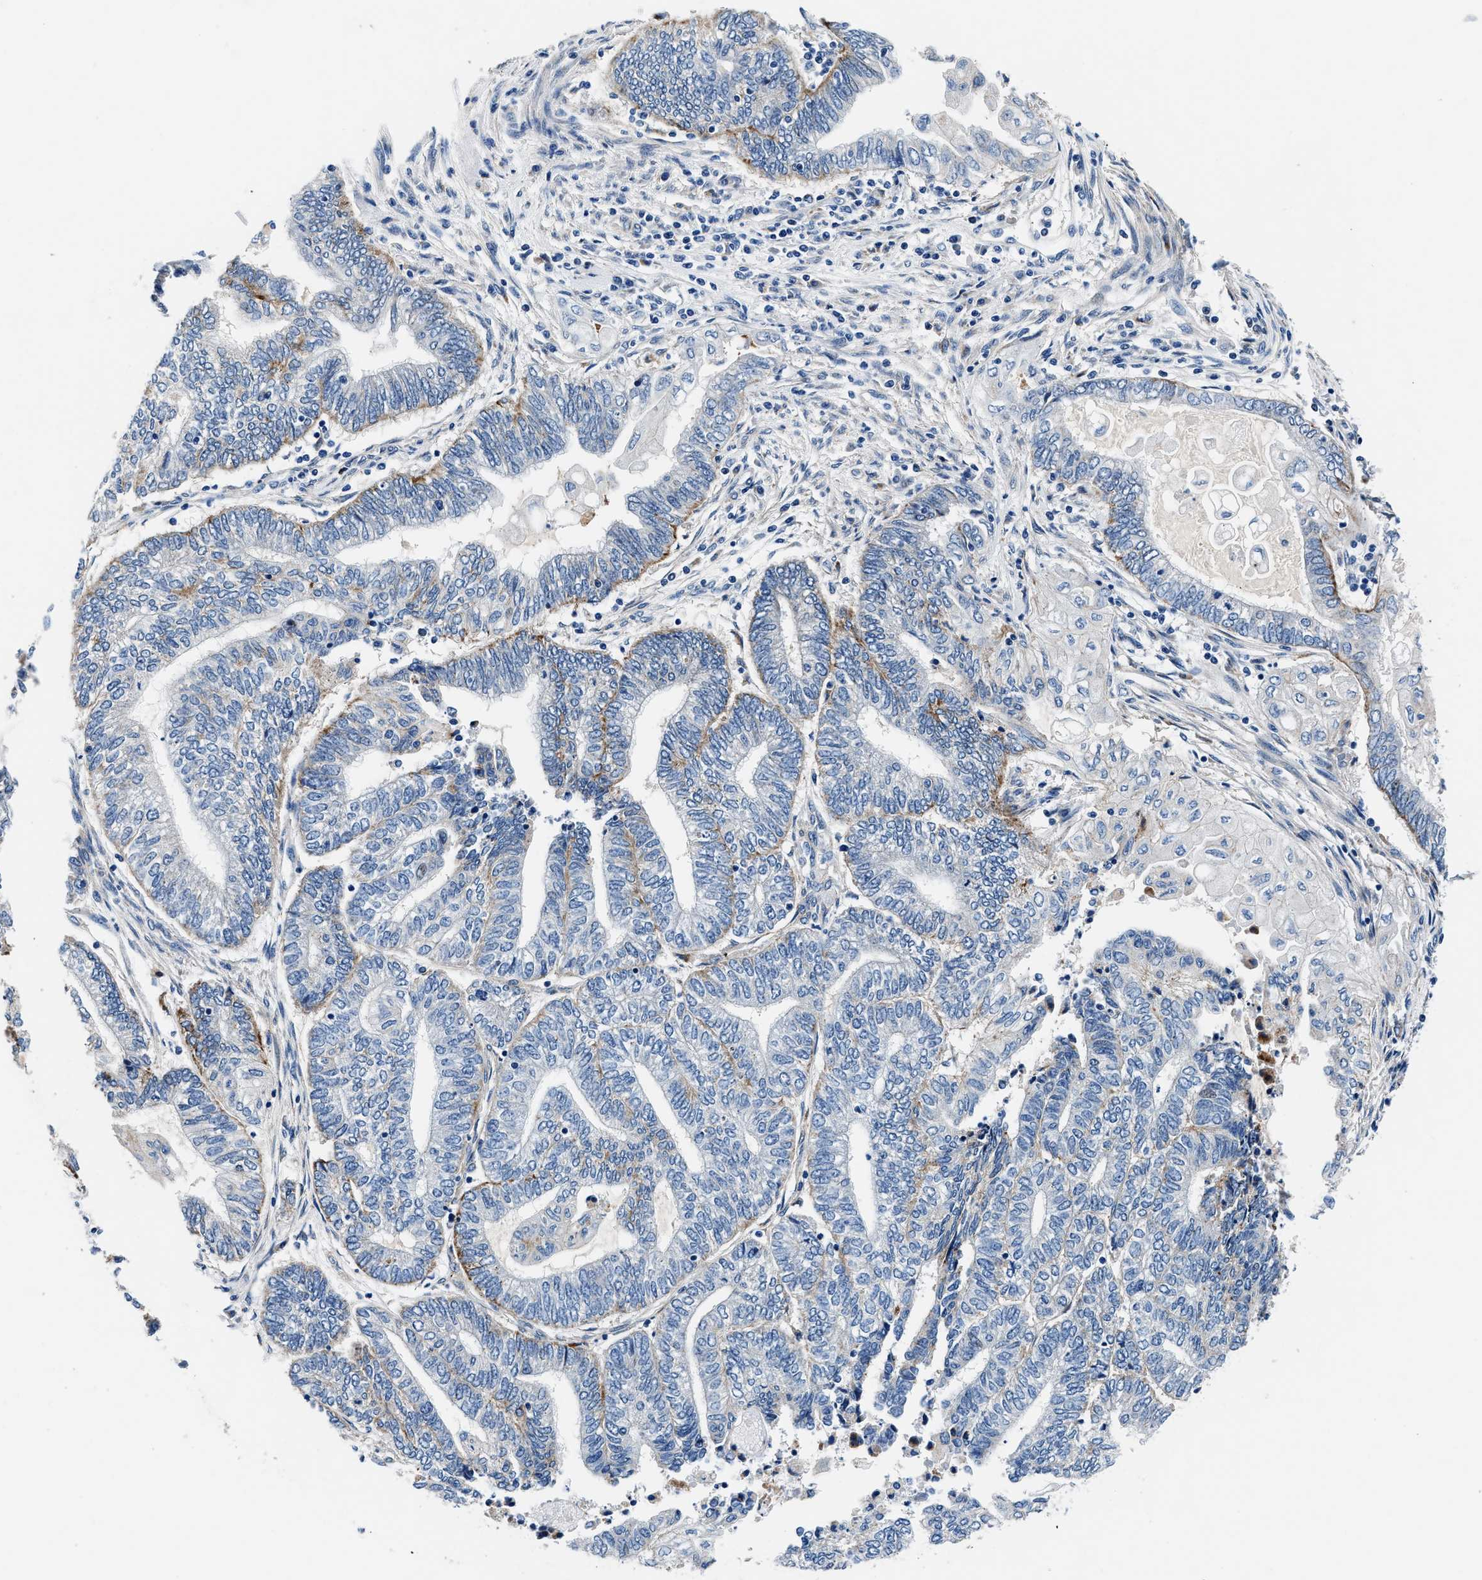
{"staining": {"intensity": "moderate", "quantity": "<25%", "location": "cytoplasmic/membranous"}, "tissue": "endometrial cancer", "cell_type": "Tumor cells", "image_type": "cancer", "snomed": [{"axis": "morphology", "description": "Adenocarcinoma, NOS"}, {"axis": "topography", "description": "Uterus"}, {"axis": "topography", "description": "Endometrium"}], "caption": "Tumor cells exhibit low levels of moderate cytoplasmic/membranous positivity in about <25% of cells in human endometrial cancer.", "gene": "DAG1", "patient": {"sex": "female", "age": 70}}